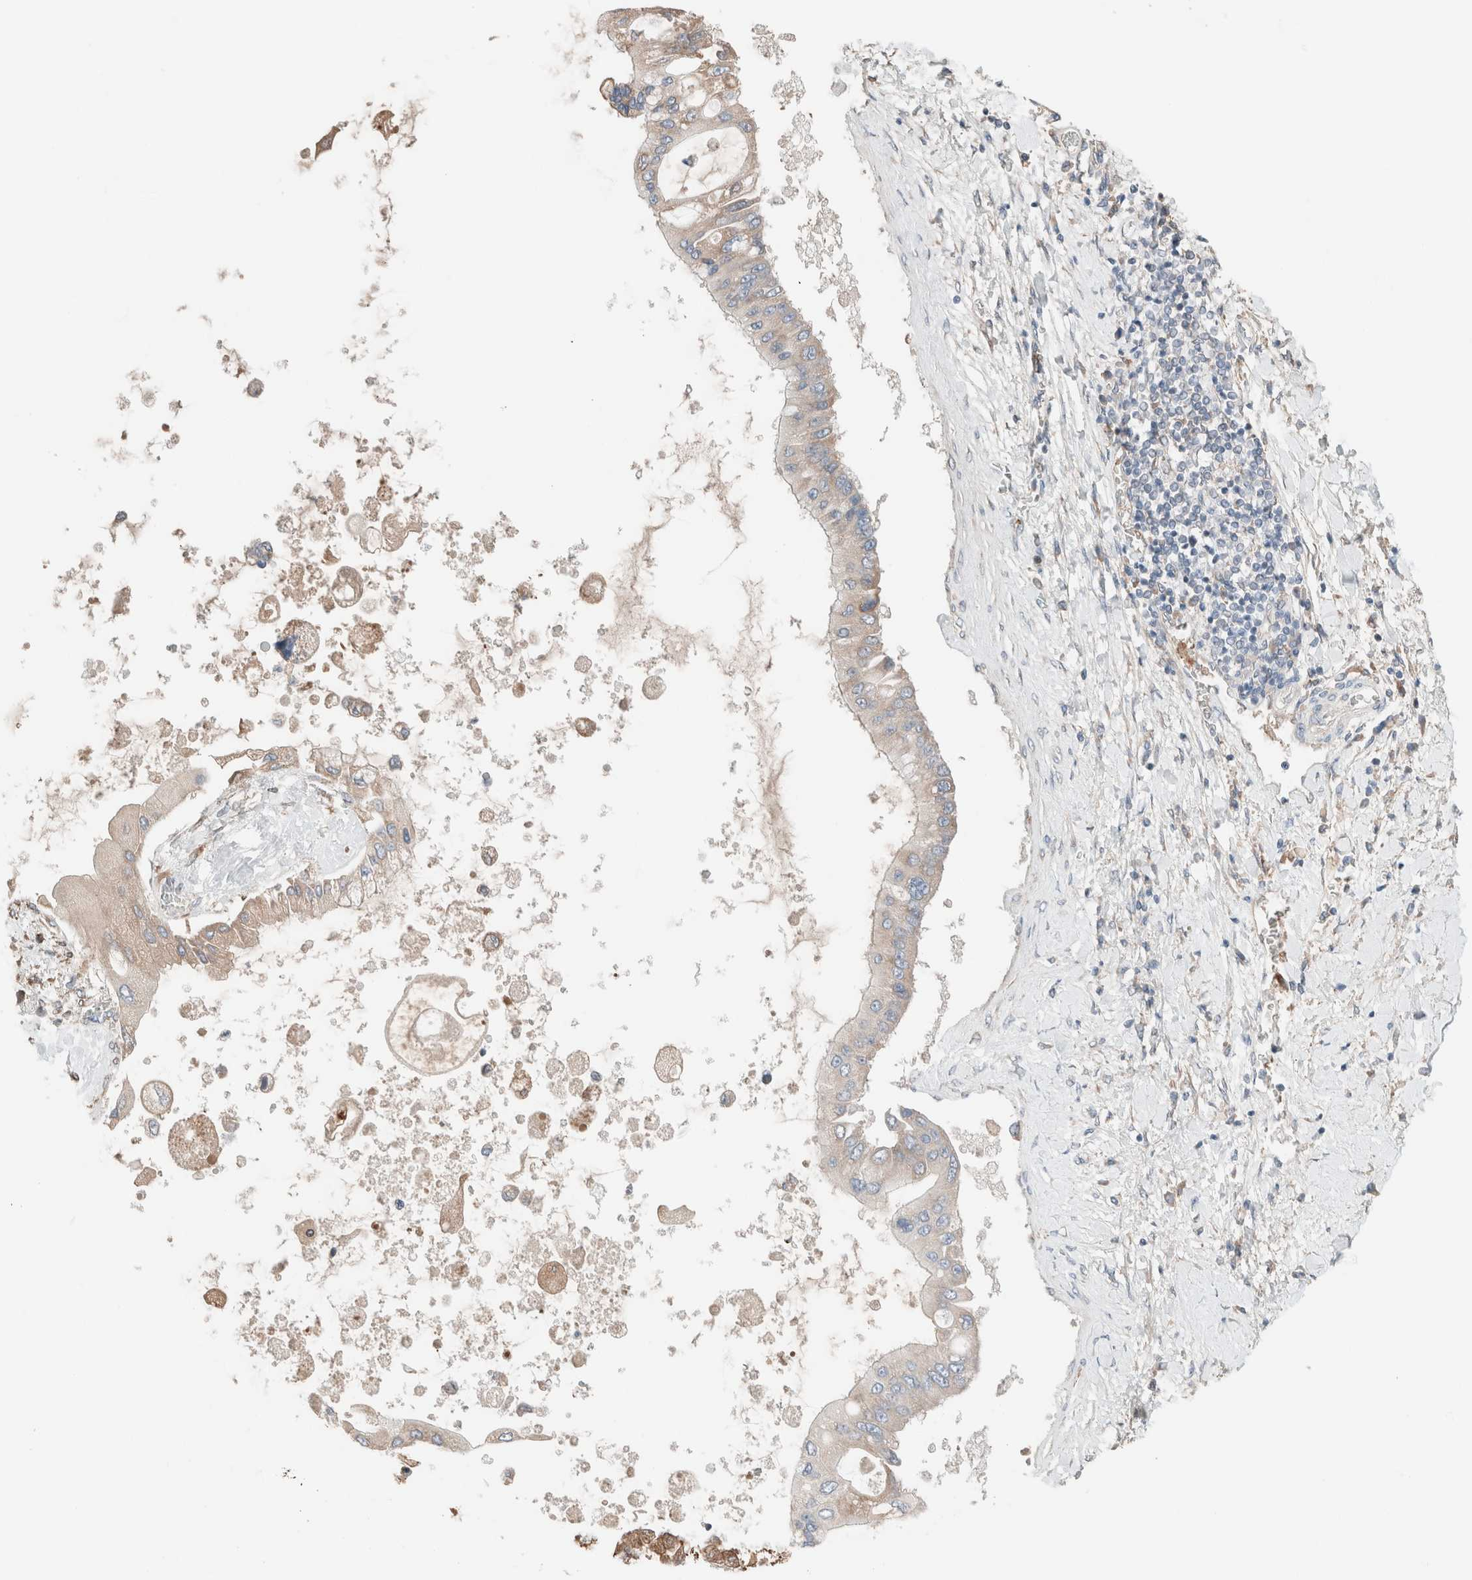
{"staining": {"intensity": "weak", "quantity": "<25%", "location": "cytoplasmic/membranous"}, "tissue": "liver cancer", "cell_type": "Tumor cells", "image_type": "cancer", "snomed": [{"axis": "morphology", "description": "Cholangiocarcinoma"}, {"axis": "topography", "description": "Liver"}], "caption": "Tumor cells are negative for protein expression in human liver cancer (cholangiocarcinoma). (Brightfield microscopy of DAB (3,3'-diaminobenzidine) immunohistochemistry (IHC) at high magnification).", "gene": "PCM1", "patient": {"sex": "male", "age": 50}}